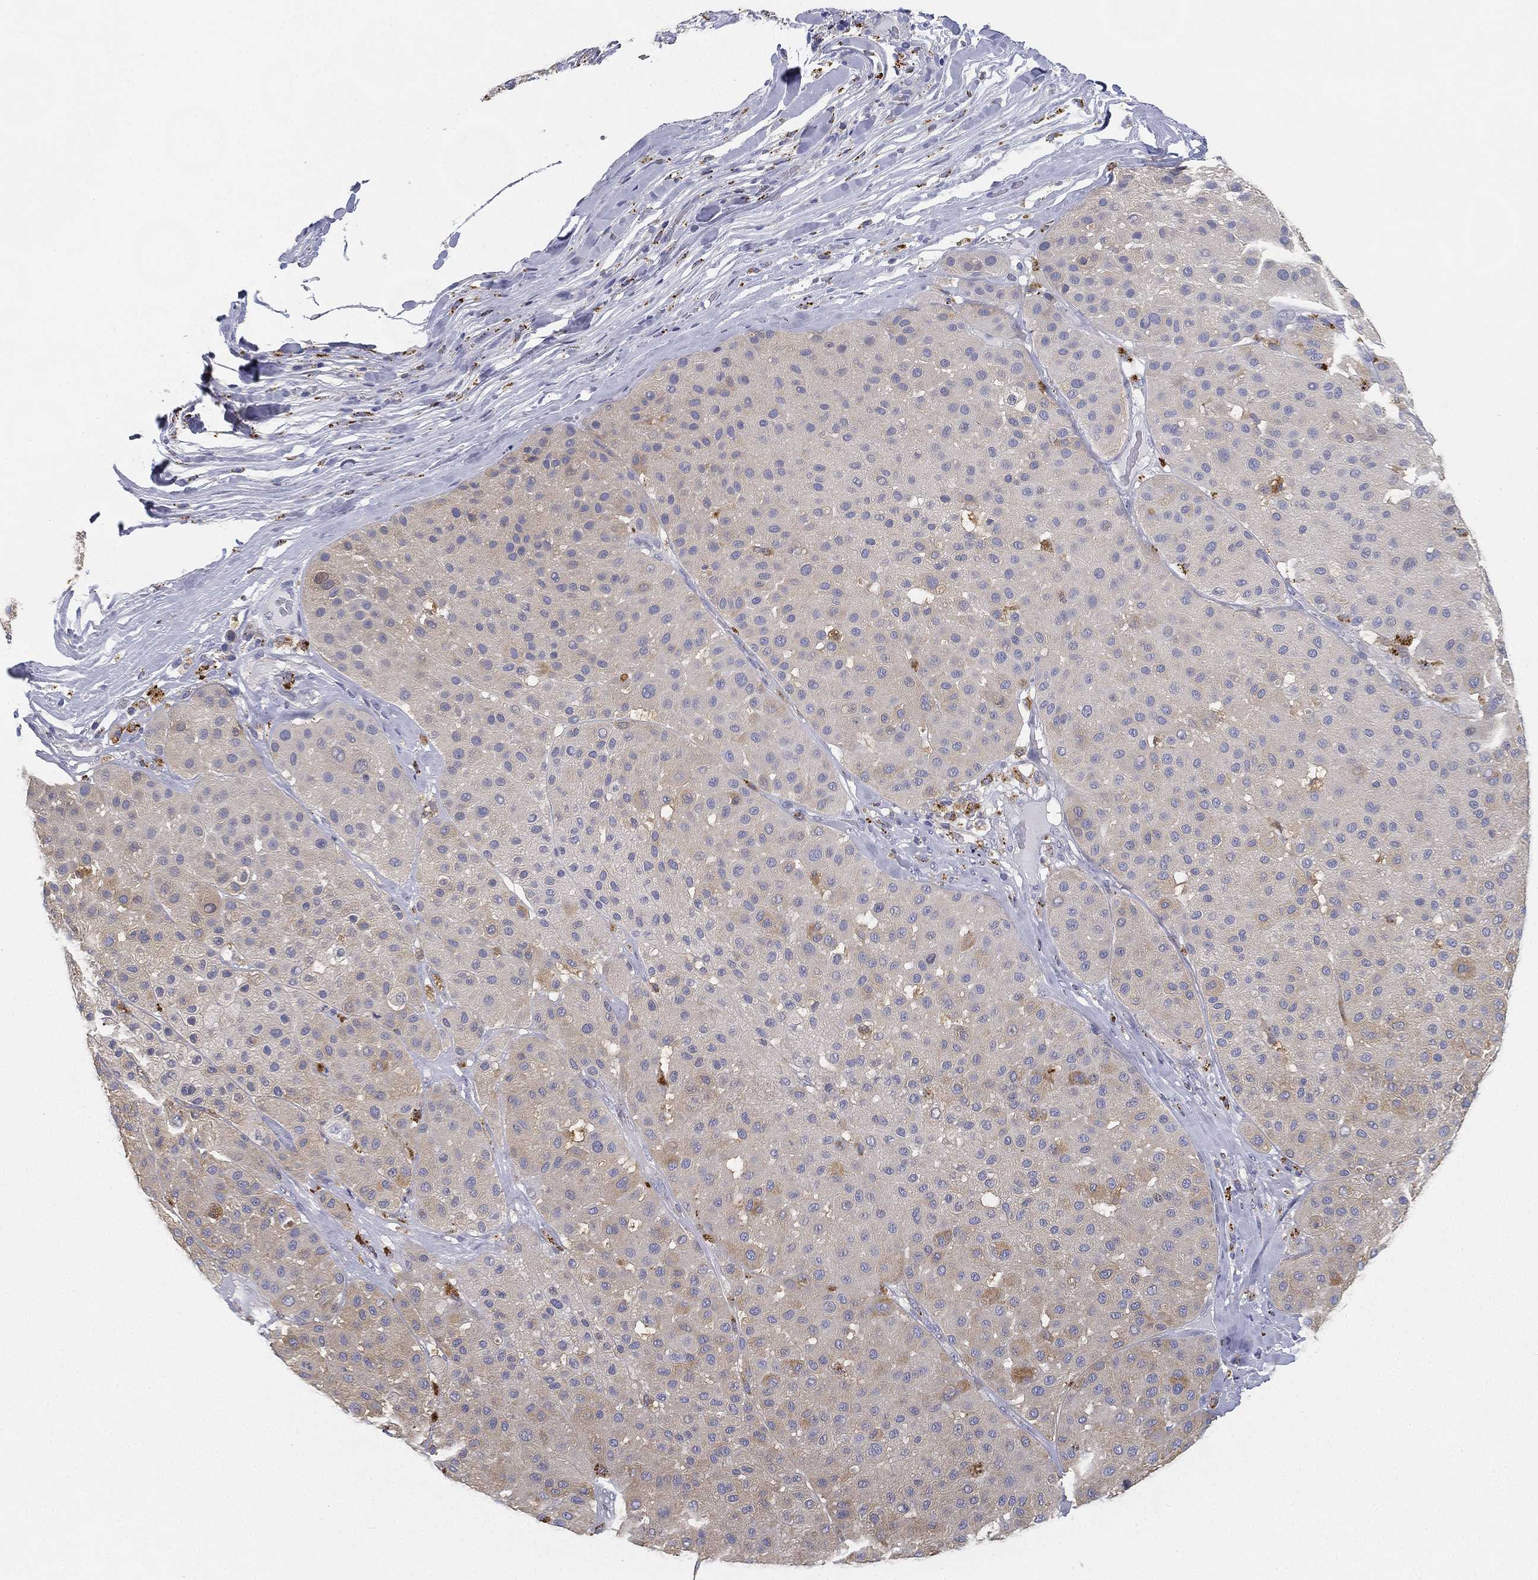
{"staining": {"intensity": "weak", "quantity": "<25%", "location": "cytoplasmic/membranous"}, "tissue": "melanoma", "cell_type": "Tumor cells", "image_type": "cancer", "snomed": [{"axis": "morphology", "description": "Malignant melanoma, Metastatic site"}, {"axis": "topography", "description": "Smooth muscle"}], "caption": "Immunohistochemistry (IHC) histopathology image of melanoma stained for a protein (brown), which reveals no staining in tumor cells. The staining was performed using DAB to visualize the protein expression in brown, while the nuclei were stained in blue with hematoxylin (Magnification: 20x).", "gene": "NPC2", "patient": {"sex": "male", "age": 41}}